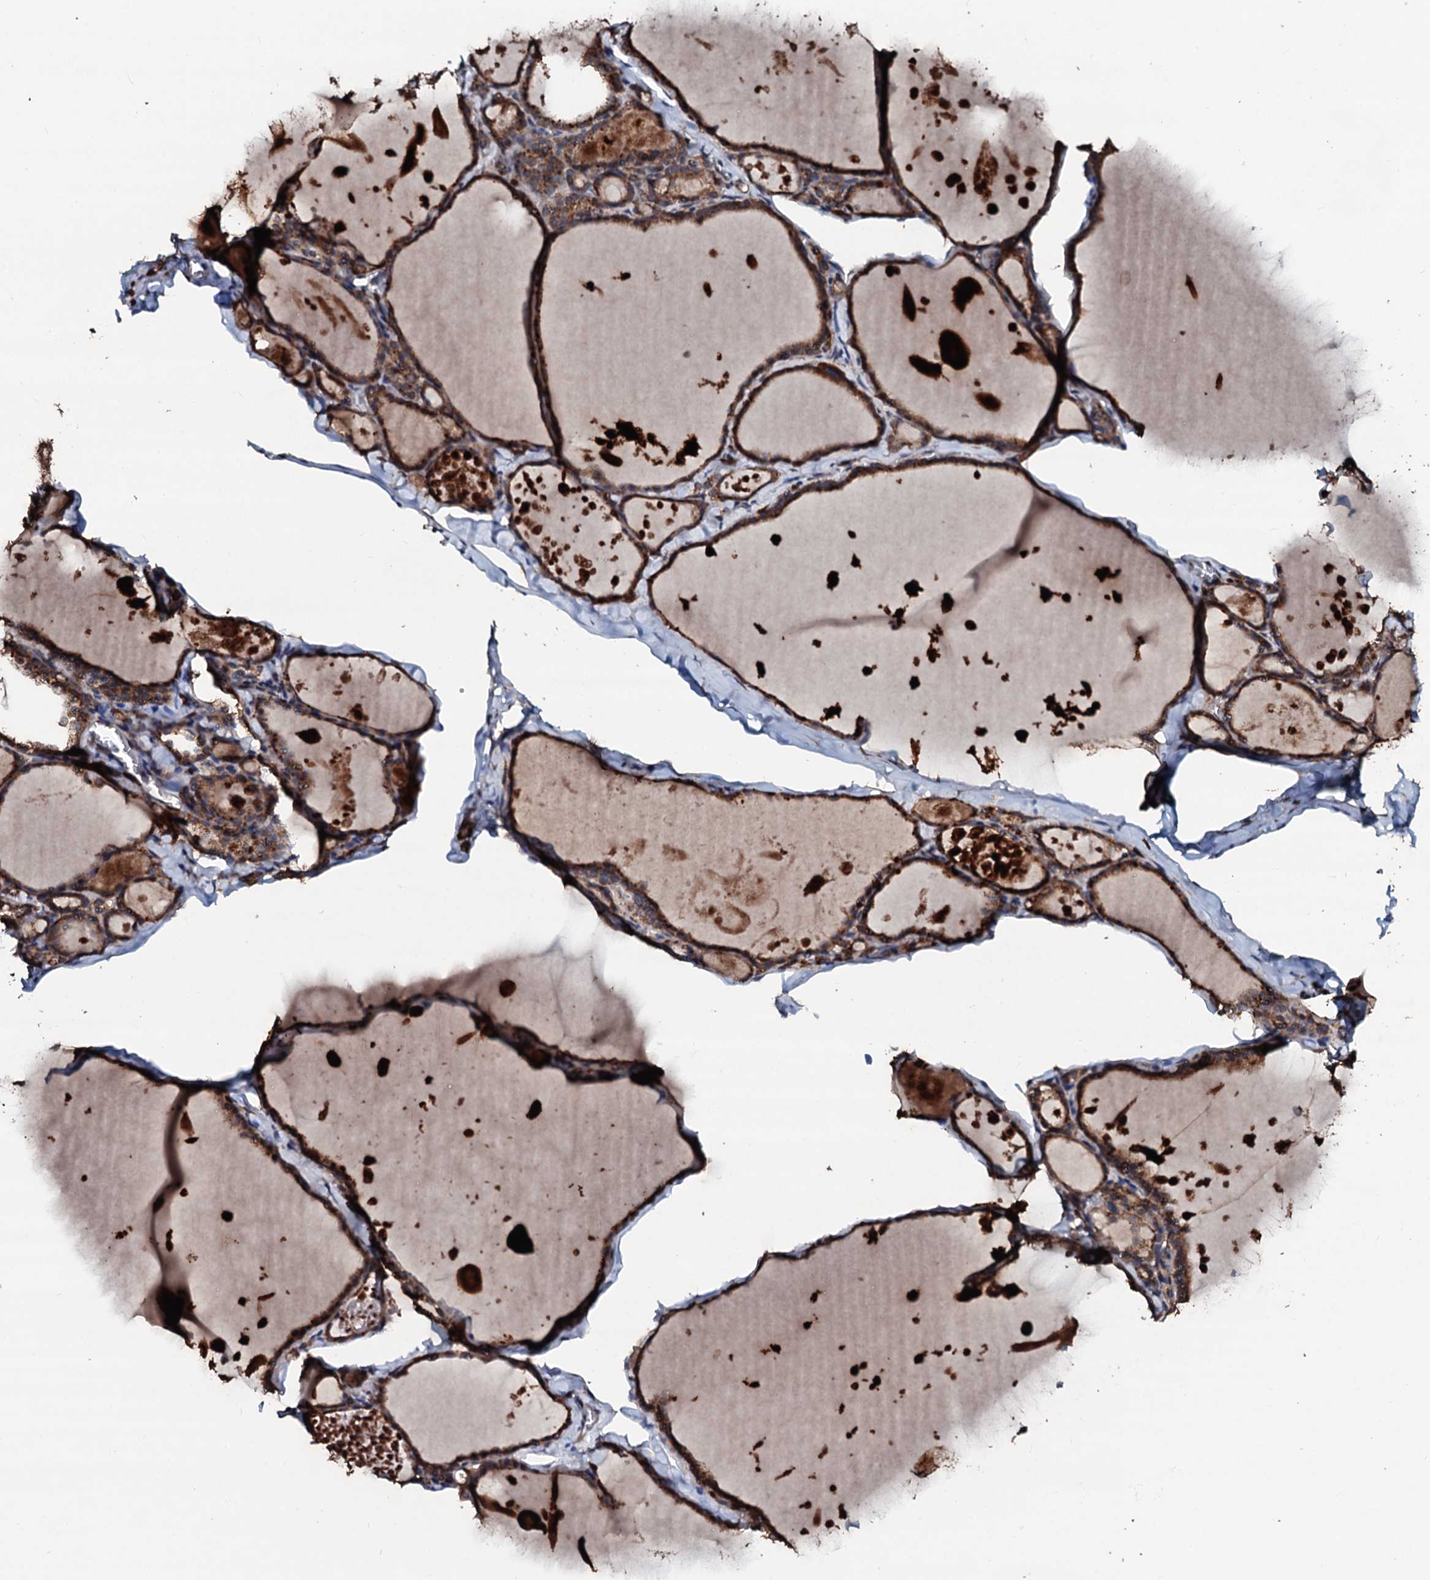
{"staining": {"intensity": "moderate", "quantity": ">75%", "location": "cytoplasmic/membranous"}, "tissue": "thyroid gland", "cell_type": "Glandular cells", "image_type": "normal", "snomed": [{"axis": "morphology", "description": "Normal tissue, NOS"}, {"axis": "topography", "description": "Thyroid gland"}], "caption": "An IHC micrograph of normal tissue is shown. Protein staining in brown highlights moderate cytoplasmic/membranous positivity in thyroid gland within glandular cells. Immunohistochemistry (ihc) stains the protein in brown and the nuclei are stained blue.", "gene": "SDHAF2", "patient": {"sex": "male", "age": 56}}